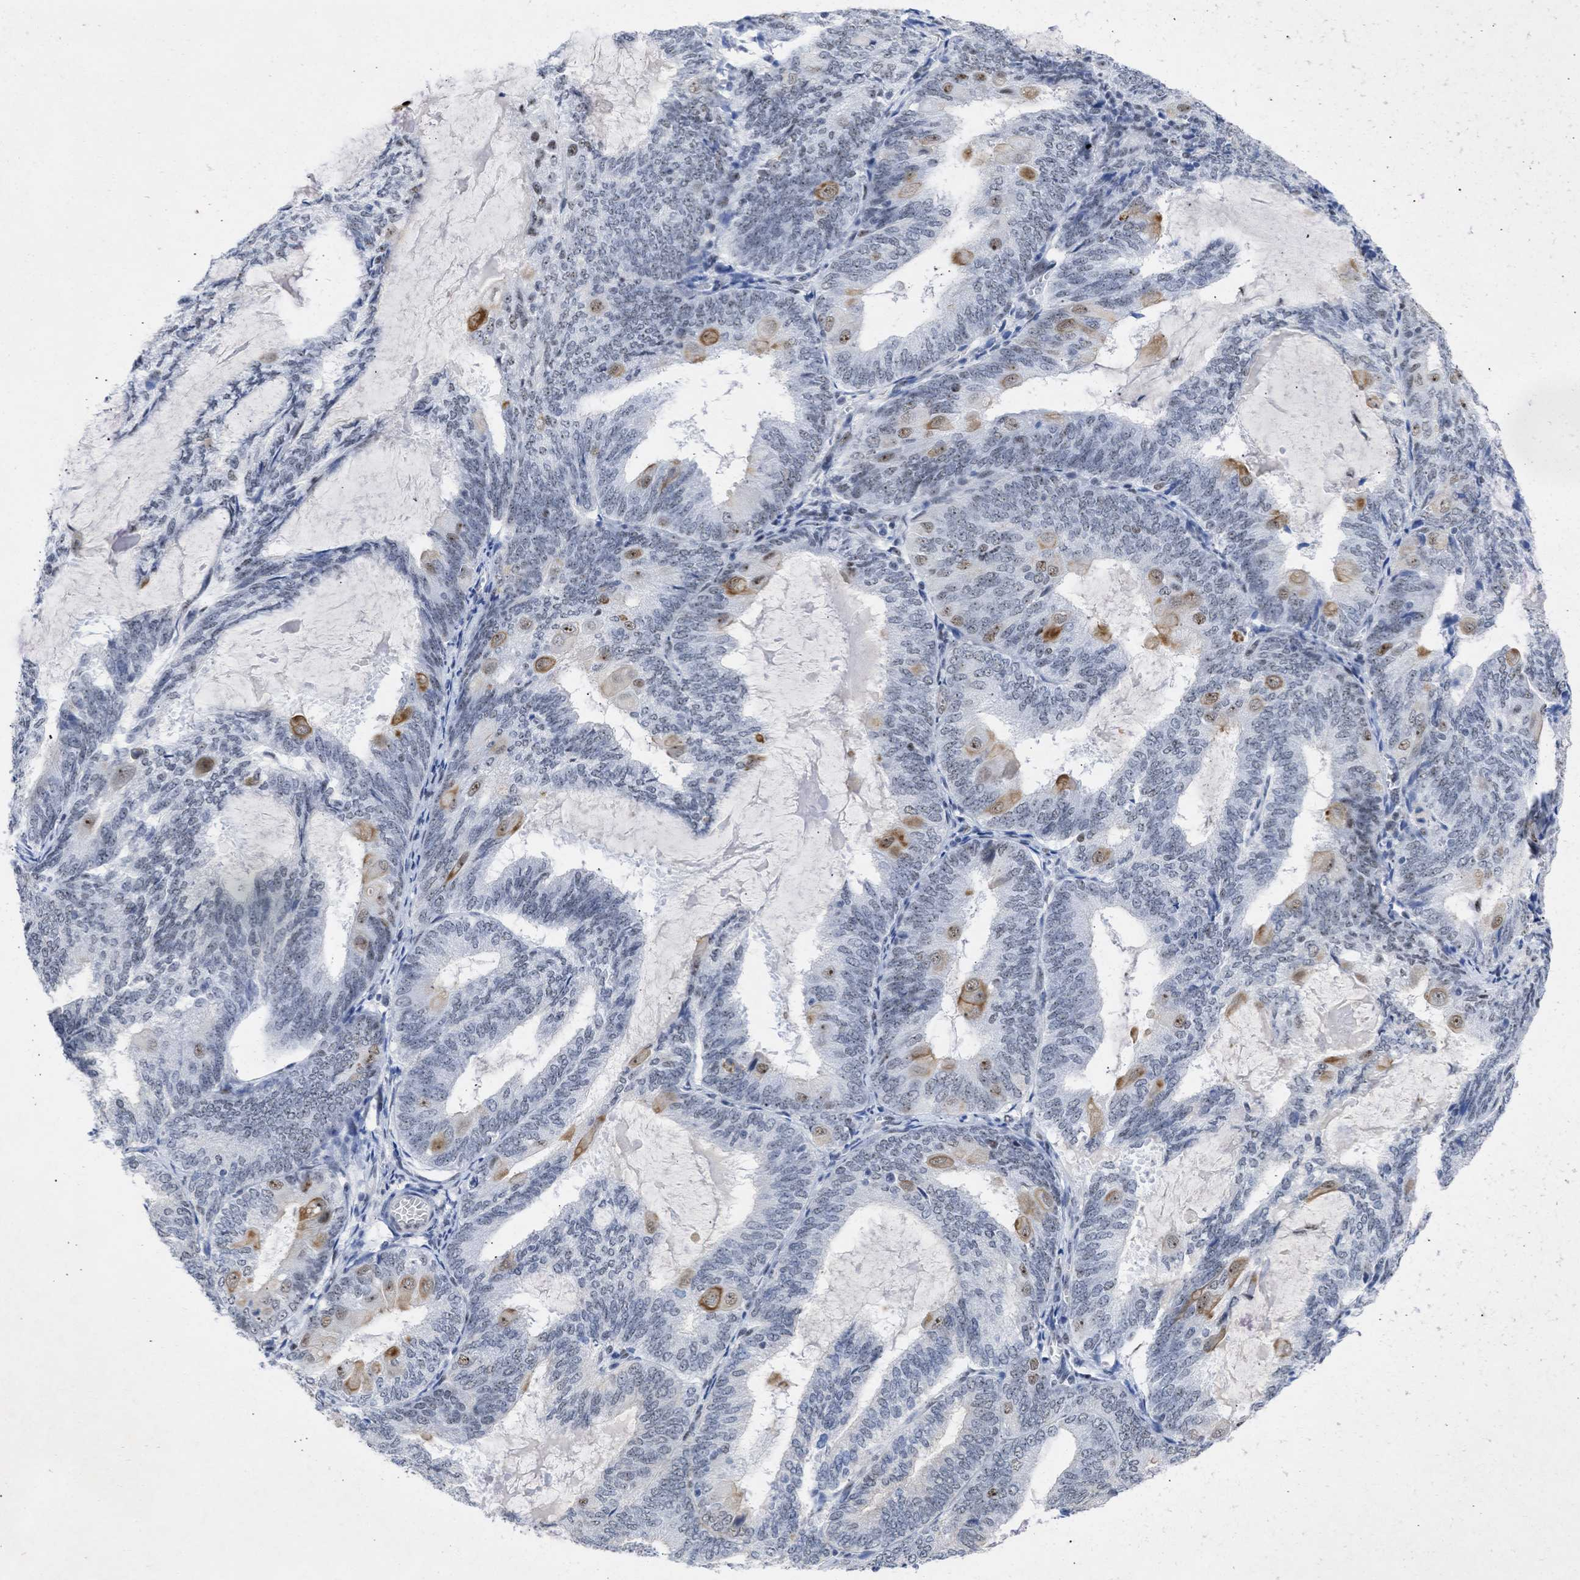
{"staining": {"intensity": "weak", "quantity": "<25%", "location": "nuclear"}, "tissue": "endometrial cancer", "cell_type": "Tumor cells", "image_type": "cancer", "snomed": [{"axis": "morphology", "description": "Adenocarcinoma, NOS"}, {"axis": "topography", "description": "Endometrium"}], "caption": "This is an IHC image of endometrial cancer (adenocarcinoma). There is no expression in tumor cells.", "gene": "DDX41", "patient": {"sex": "female", "age": 81}}